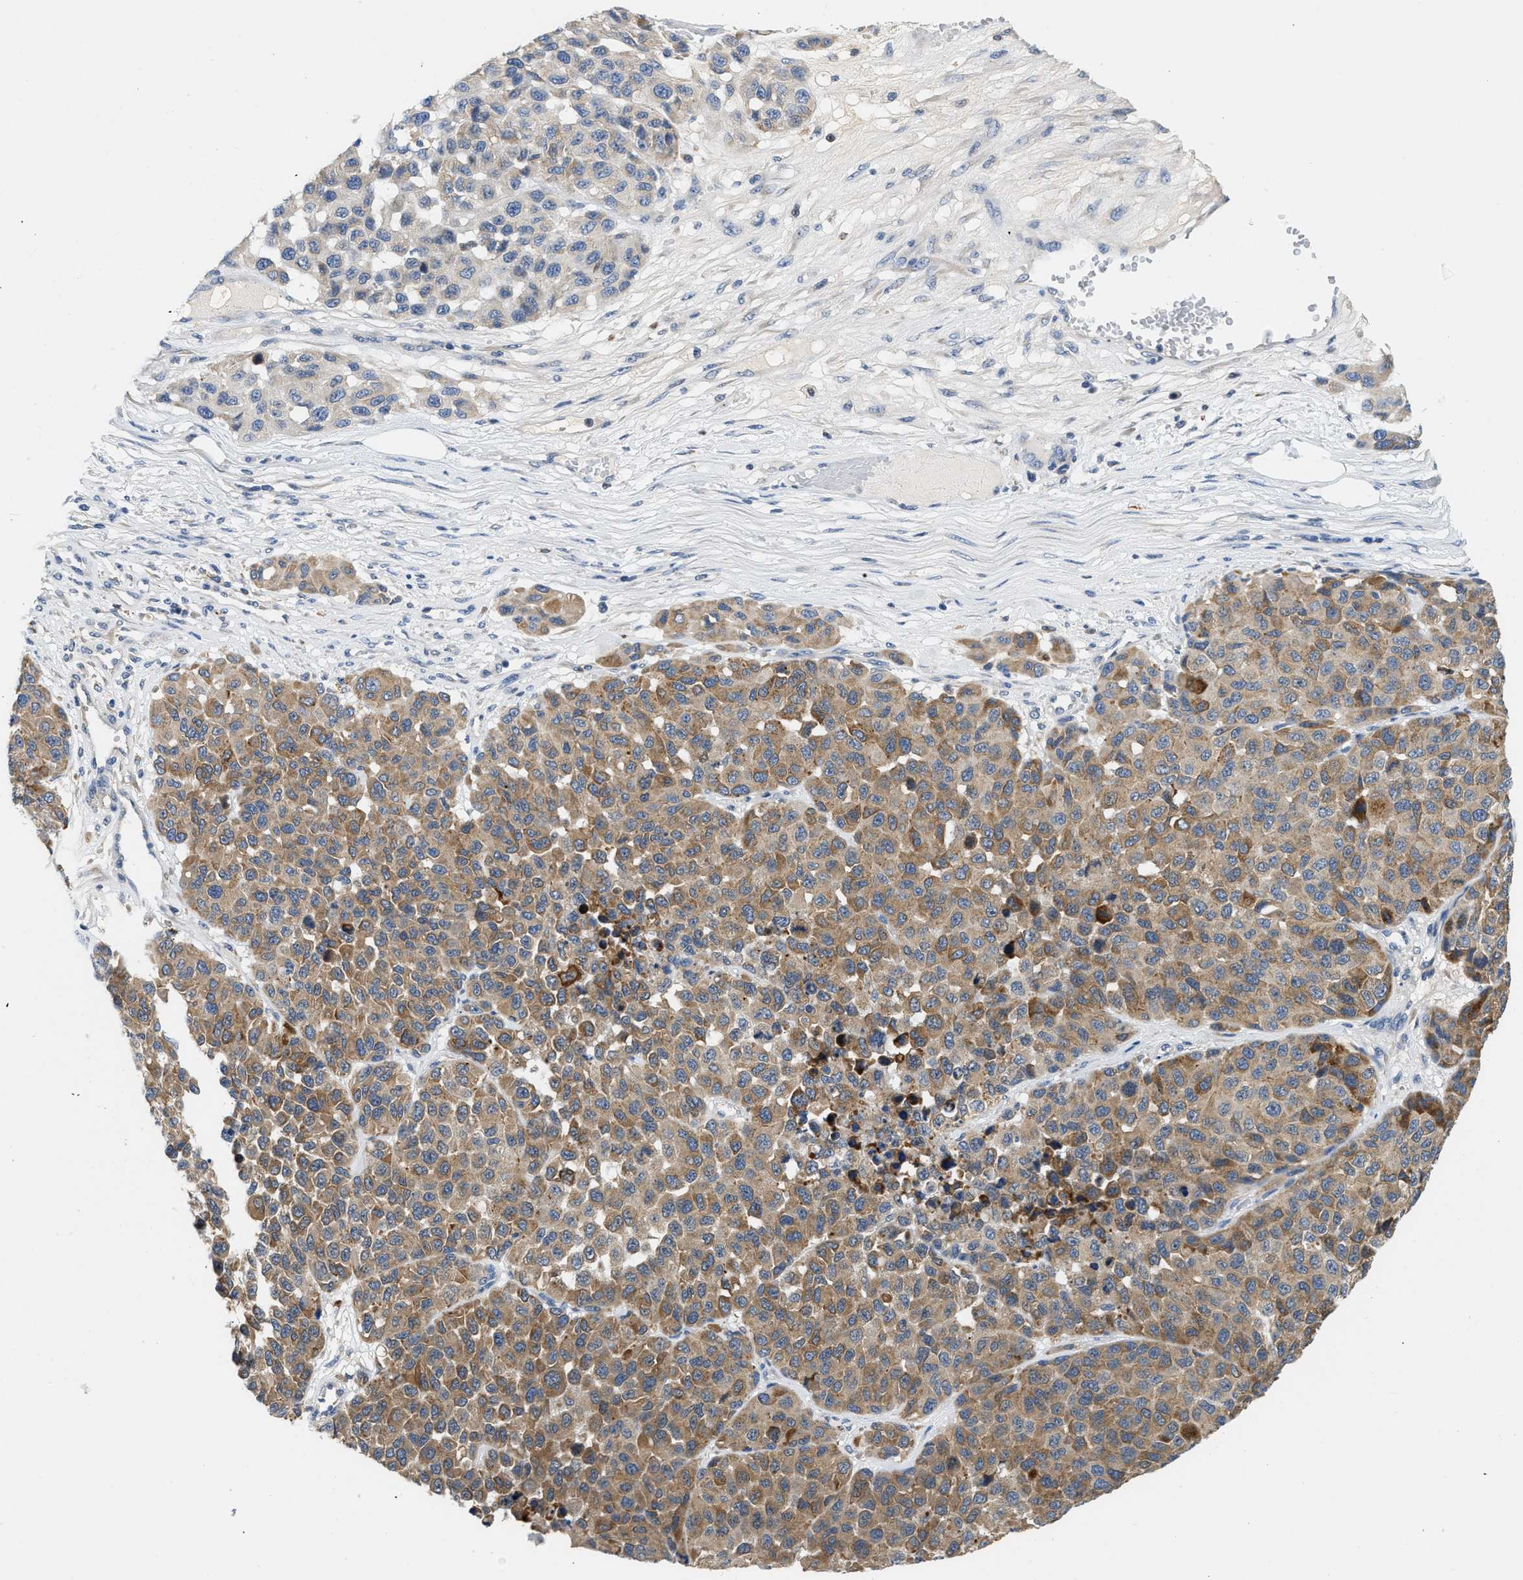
{"staining": {"intensity": "moderate", "quantity": ">75%", "location": "cytoplasmic/membranous"}, "tissue": "melanoma", "cell_type": "Tumor cells", "image_type": "cancer", "snomed": [{"axis": "morphology", "description": "Malignant melanoma, NOS"}, {"axis": "topography", "description": "Skin"}], "caption": "Malignant melanoma stained for a protein reveals moderate cytoplasmic/membranous positivity in tumor cells. Using DAB (brown) and hematoxylin (blue) stains, captured at high magnification using brightfield microscopy.", "gene": "PPM1L", "patient": {"sex": "male", "age": 62}}